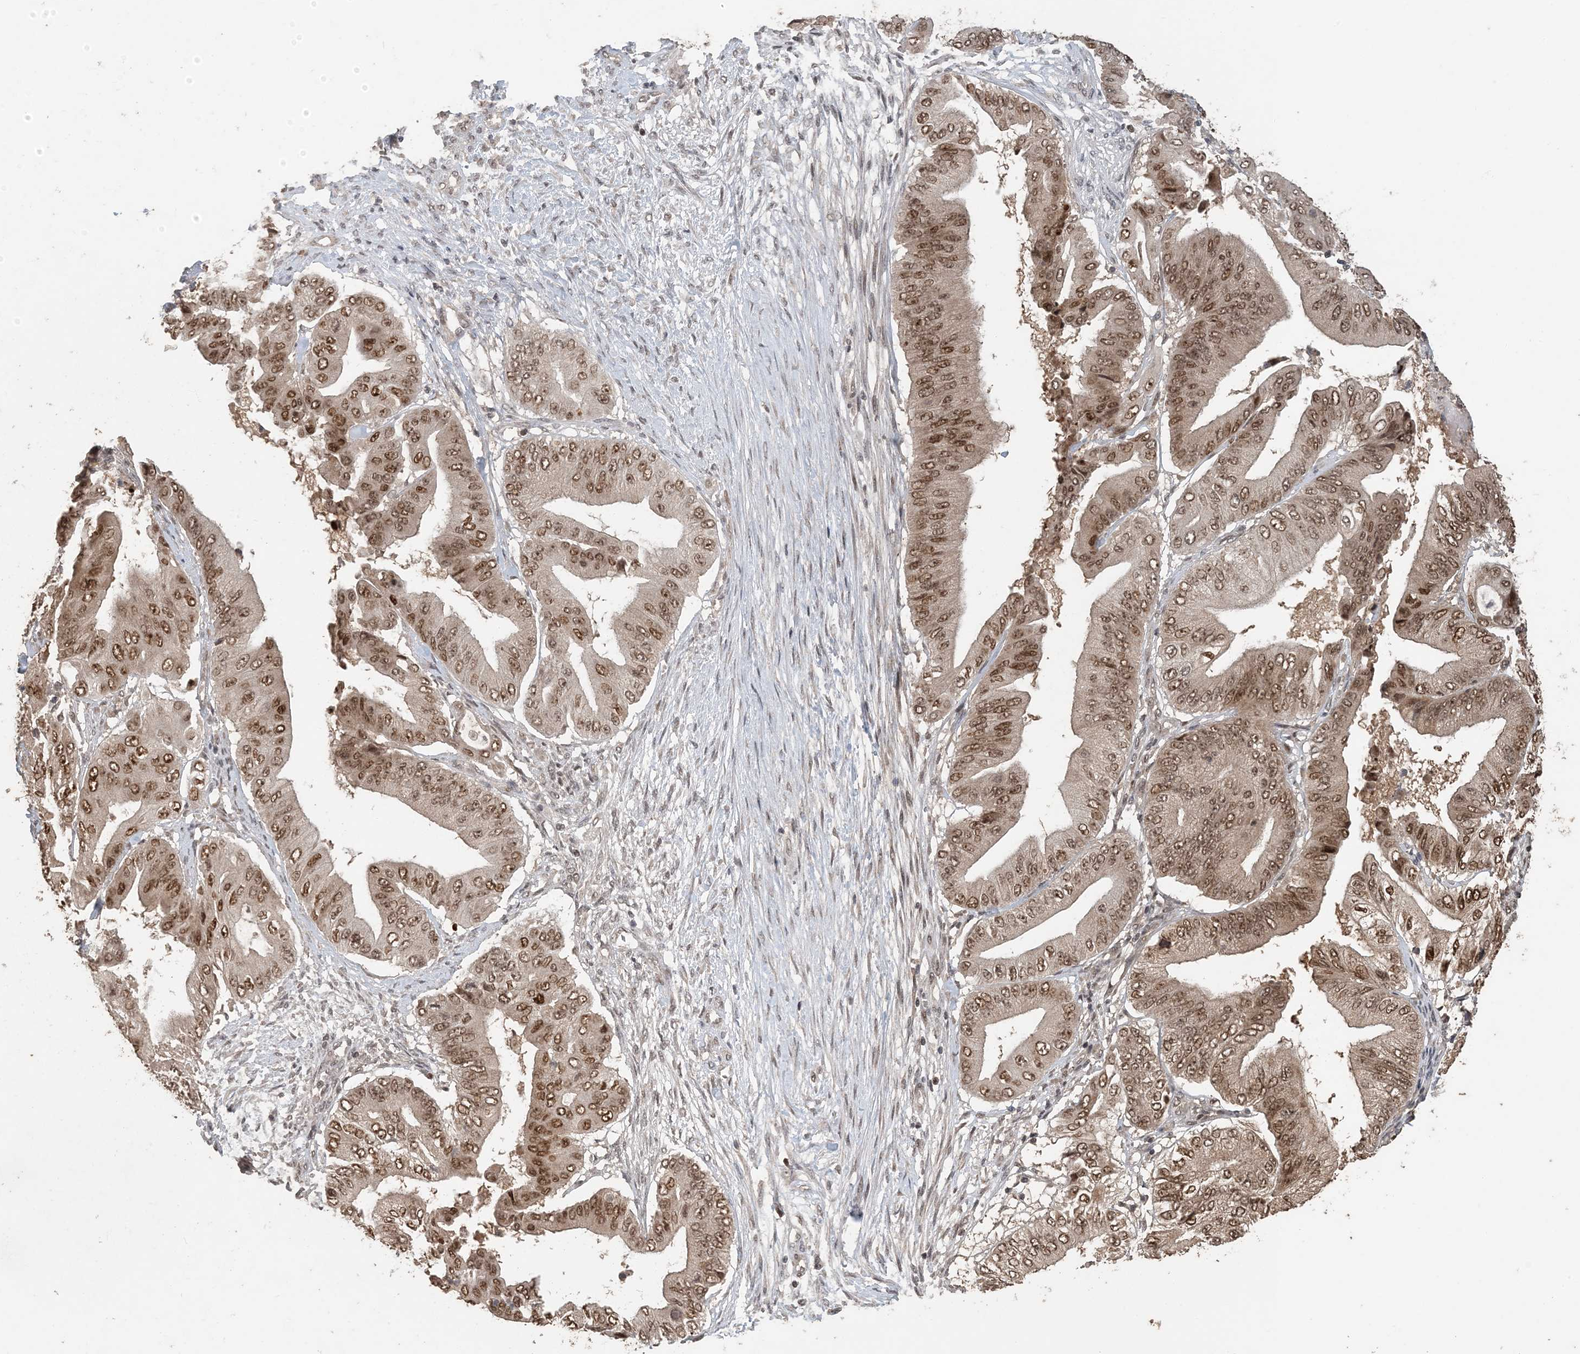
{"staining": {"intensity": "moderate", "quantity": ">75%", "location": "nuclear"}, "tissue": "pancreatic cancer", "cell_type": "Tumor cells", "image_type": "cancer", "snomed": [{"axis": "morphology", "description": "Adenocarcinoma, NOS"}, {"axis": "topography", "description": "Pancreas"}], "caption": "The immunohistochemical stain labels moderate nuclear staining in tumor cells of pancreatic adenocarcinoma tissue.", "gene": "ATP13A2", "patient": {"sex": "female", "age": 77}}